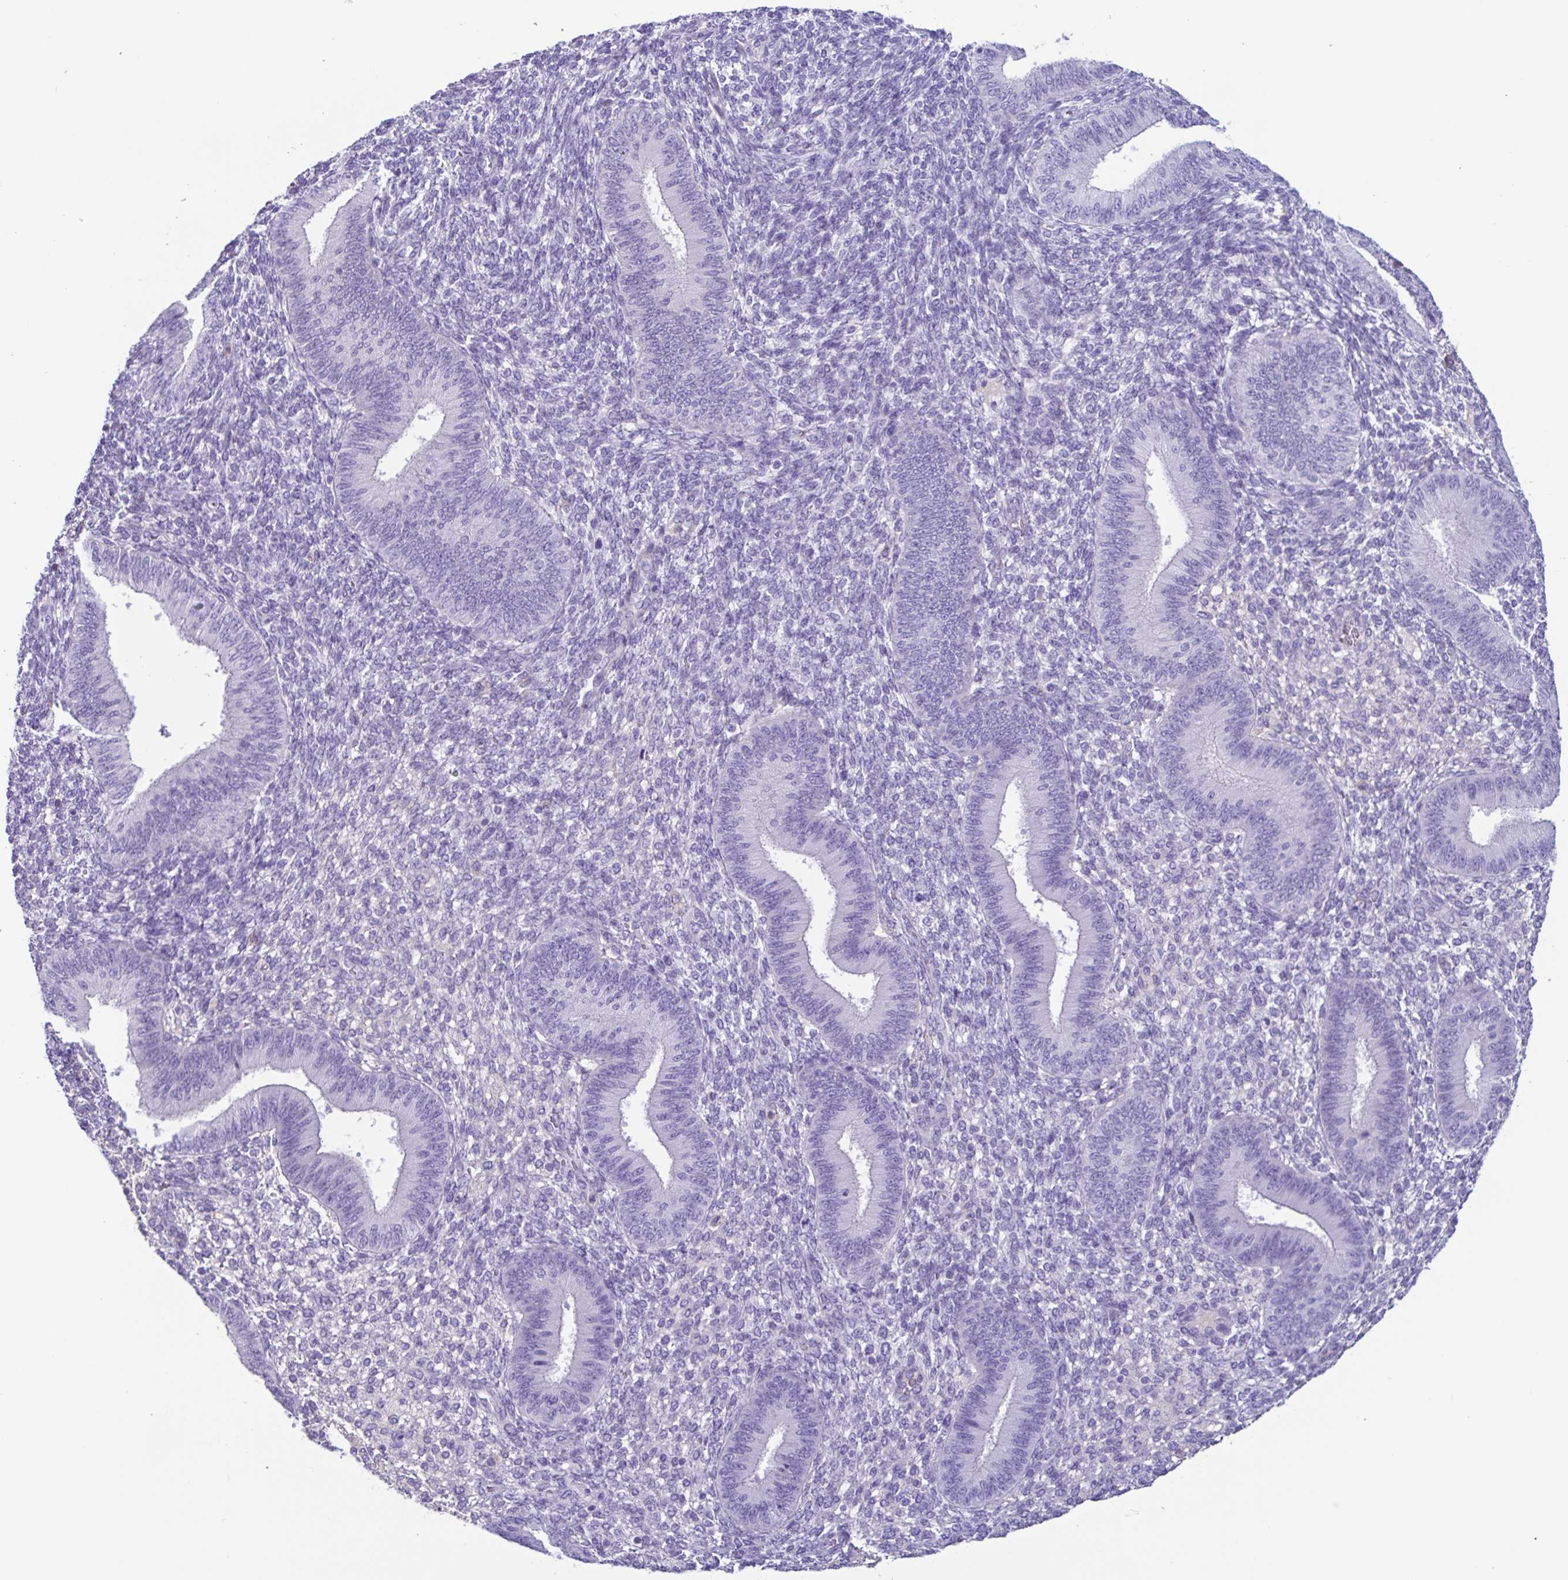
{"staining": {"intensity": "negative", "quantity": "none", "location": "none"}, "tissue": "endometrium", "cell_type": "Cells in endometrial stroma", "image_type": "normal", "snomed": [{"axis": "morphology", "description": "Normal tissue, NOS"}, {"axis": "topography", "description": "Endometrium"}], "caption": "This is a micrograph of immunohistochemistry (IHC) staining of benign endometrium, which shows no staining in cells in endometrial stroma. (Brightfield microscopy of DAB (3,3'-diaminobenzidine) immunohistochemistry (IHC) at high magnification).", "gene": "CYP11B1", "patient": {"sex": "female", "age": 39}}